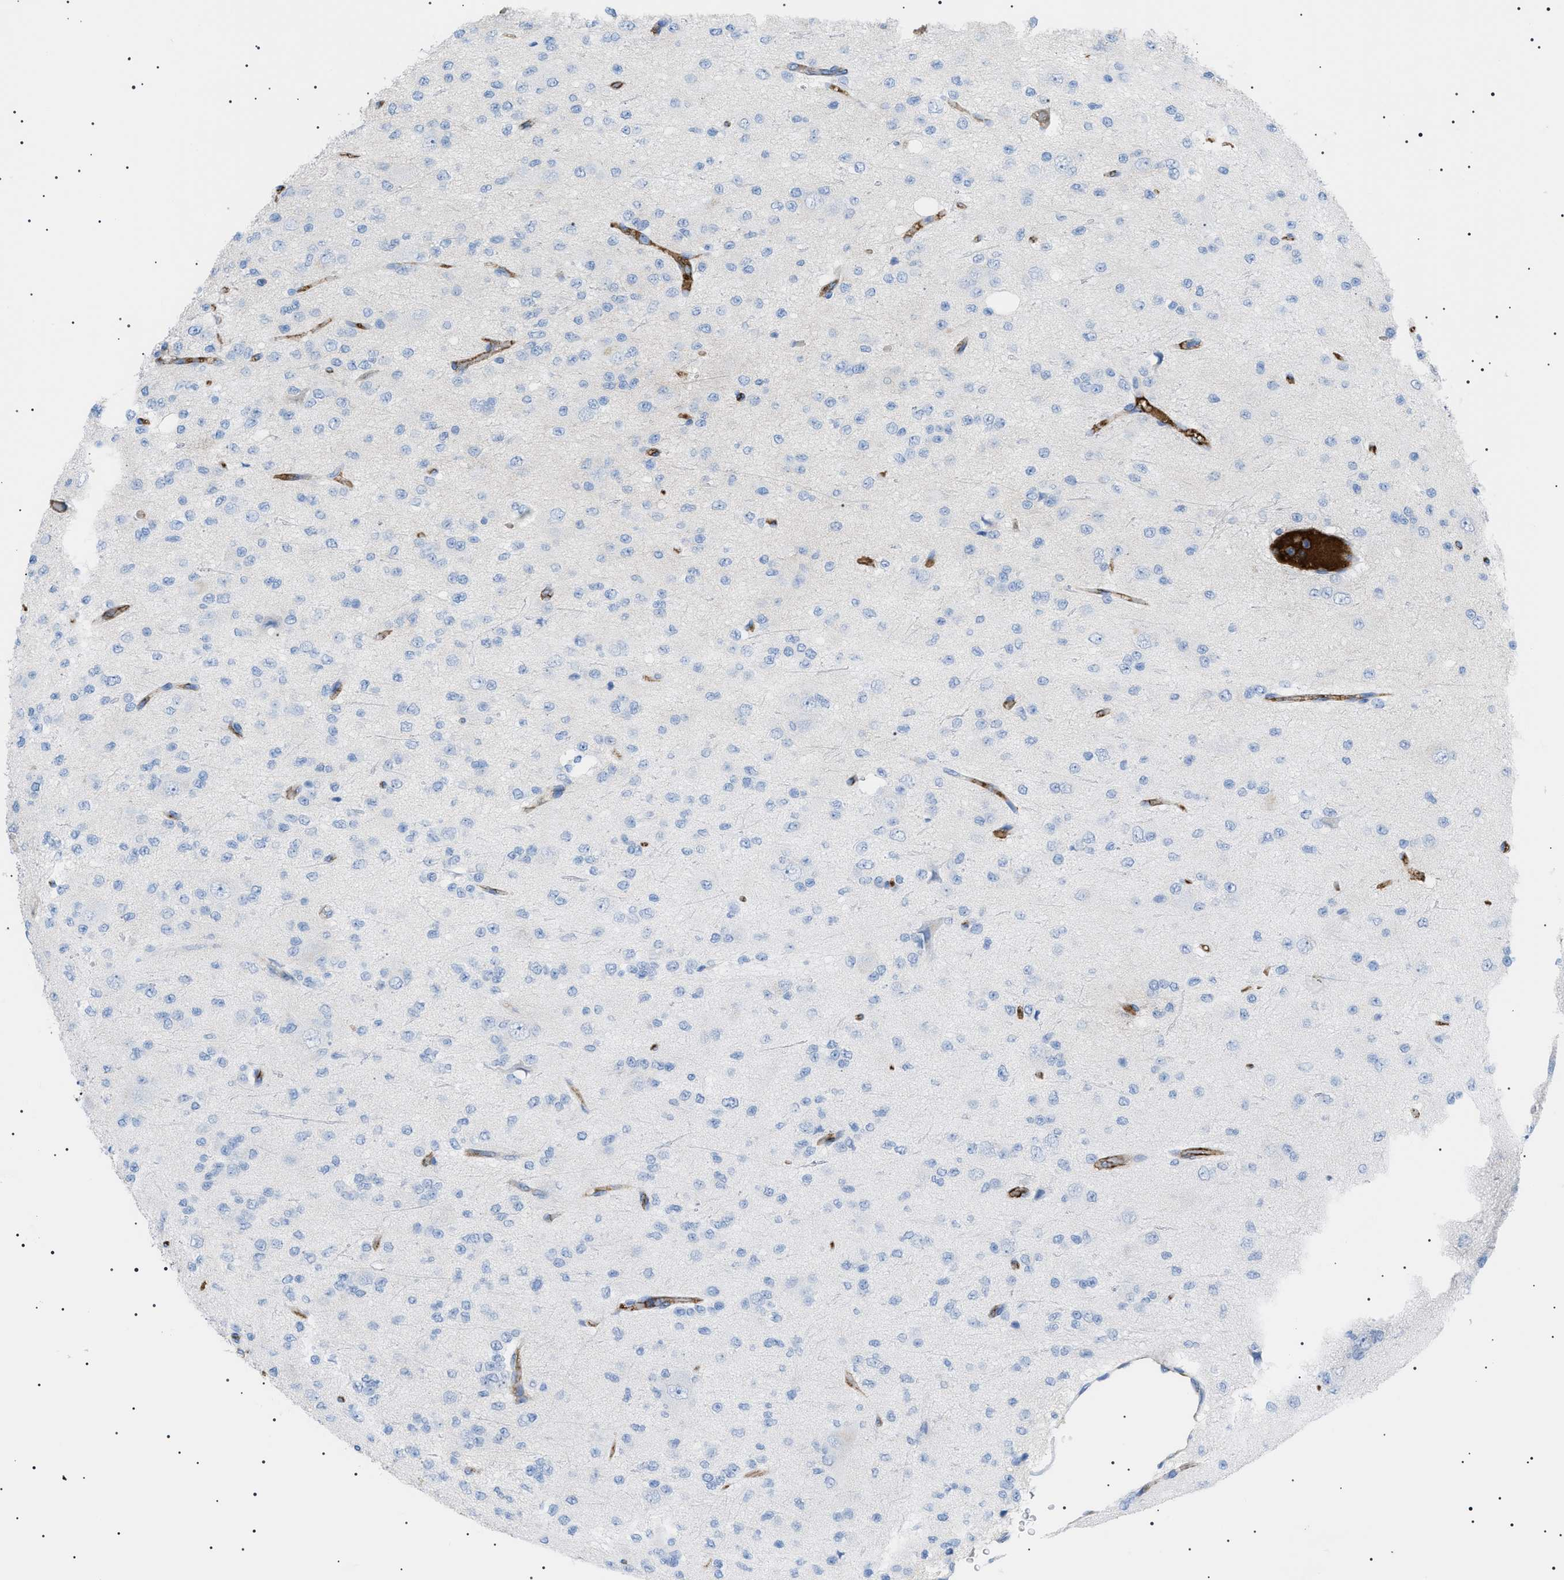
{"staining": {"intensity": "negative", "quantity": "none", "location": "none"}, "tissue": "glioma", "cell_type": "Tumor cells", "image_type": "cancer", "snomed": [{"axis": "morphology", "description": "Glioma, malignant, Low grade"}, {"axis": "topography", "description": "Brain"}], "caption": "An immunohistochemistry (IHC) image of glioma is shown. There is no staining in tumor cells of glioma. Brightfield microscopy of IHC stained with DAB (3,3'-diaminobenzidine) (brown) and hematoxylin (blue), captured at high magnification.", "gene": "LPA", "patient": {"sex": "male", "age": 38}}